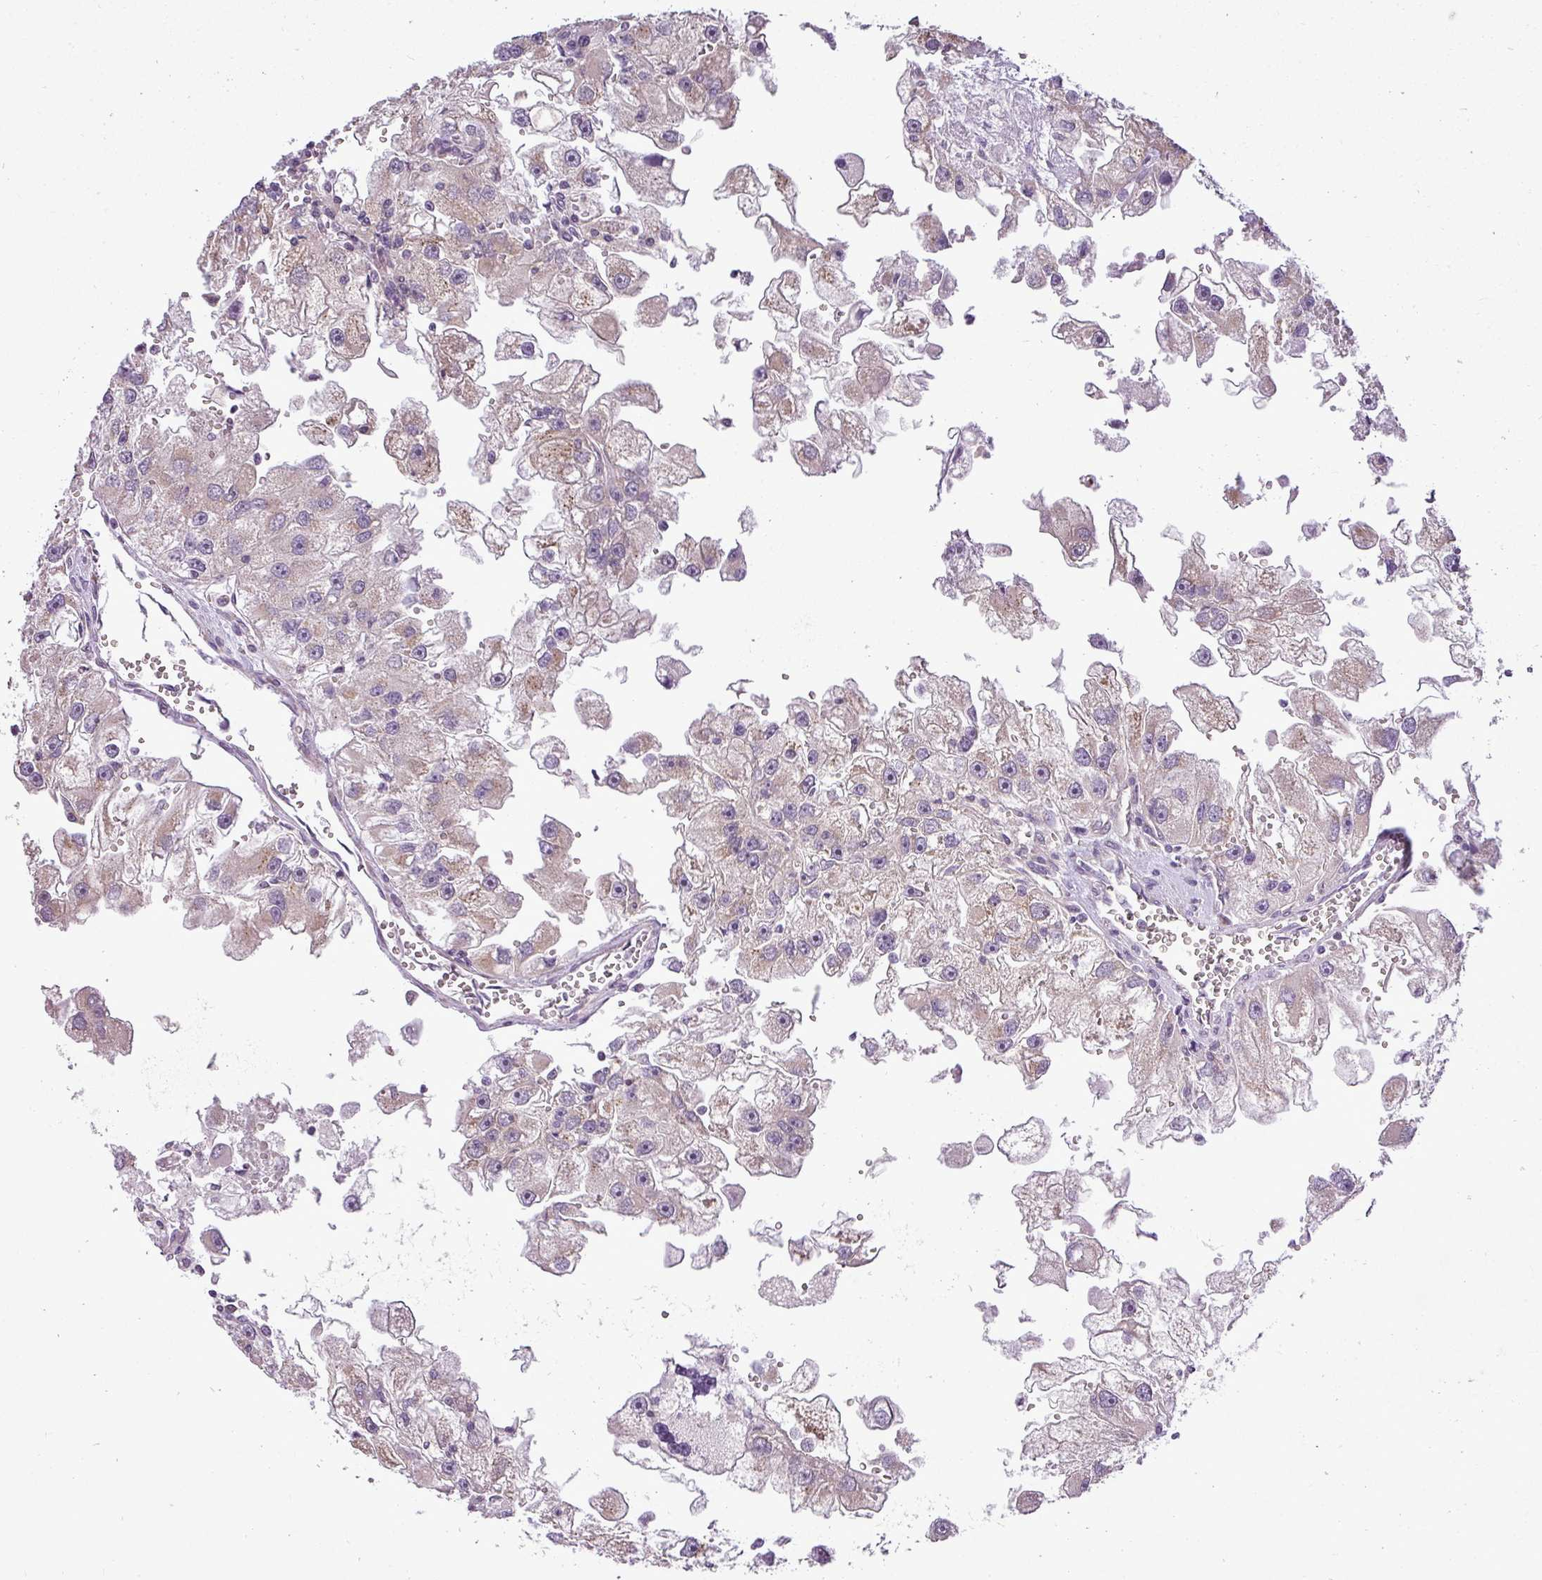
{"staining": {"intensity": "weak", "quantity": "<25%", "location": "cytoplasmic/membranous"}, "tissue": "renal cancer", "cell_type": "Tumor cells", "image_type": "cancer", "snomed": [{"axis": "morphology", "description": "Adenocarcinoma, NOS"}, {"axis": "topography", "description": "Kidney"}], "caption": "Renal cancer was stained to show a protein in brown. There is no significant staining in tumor cells. Nuclei are stained in blue.", "gene": "ZDHHC1", "patient": {"sex": "male", "age": 63}}